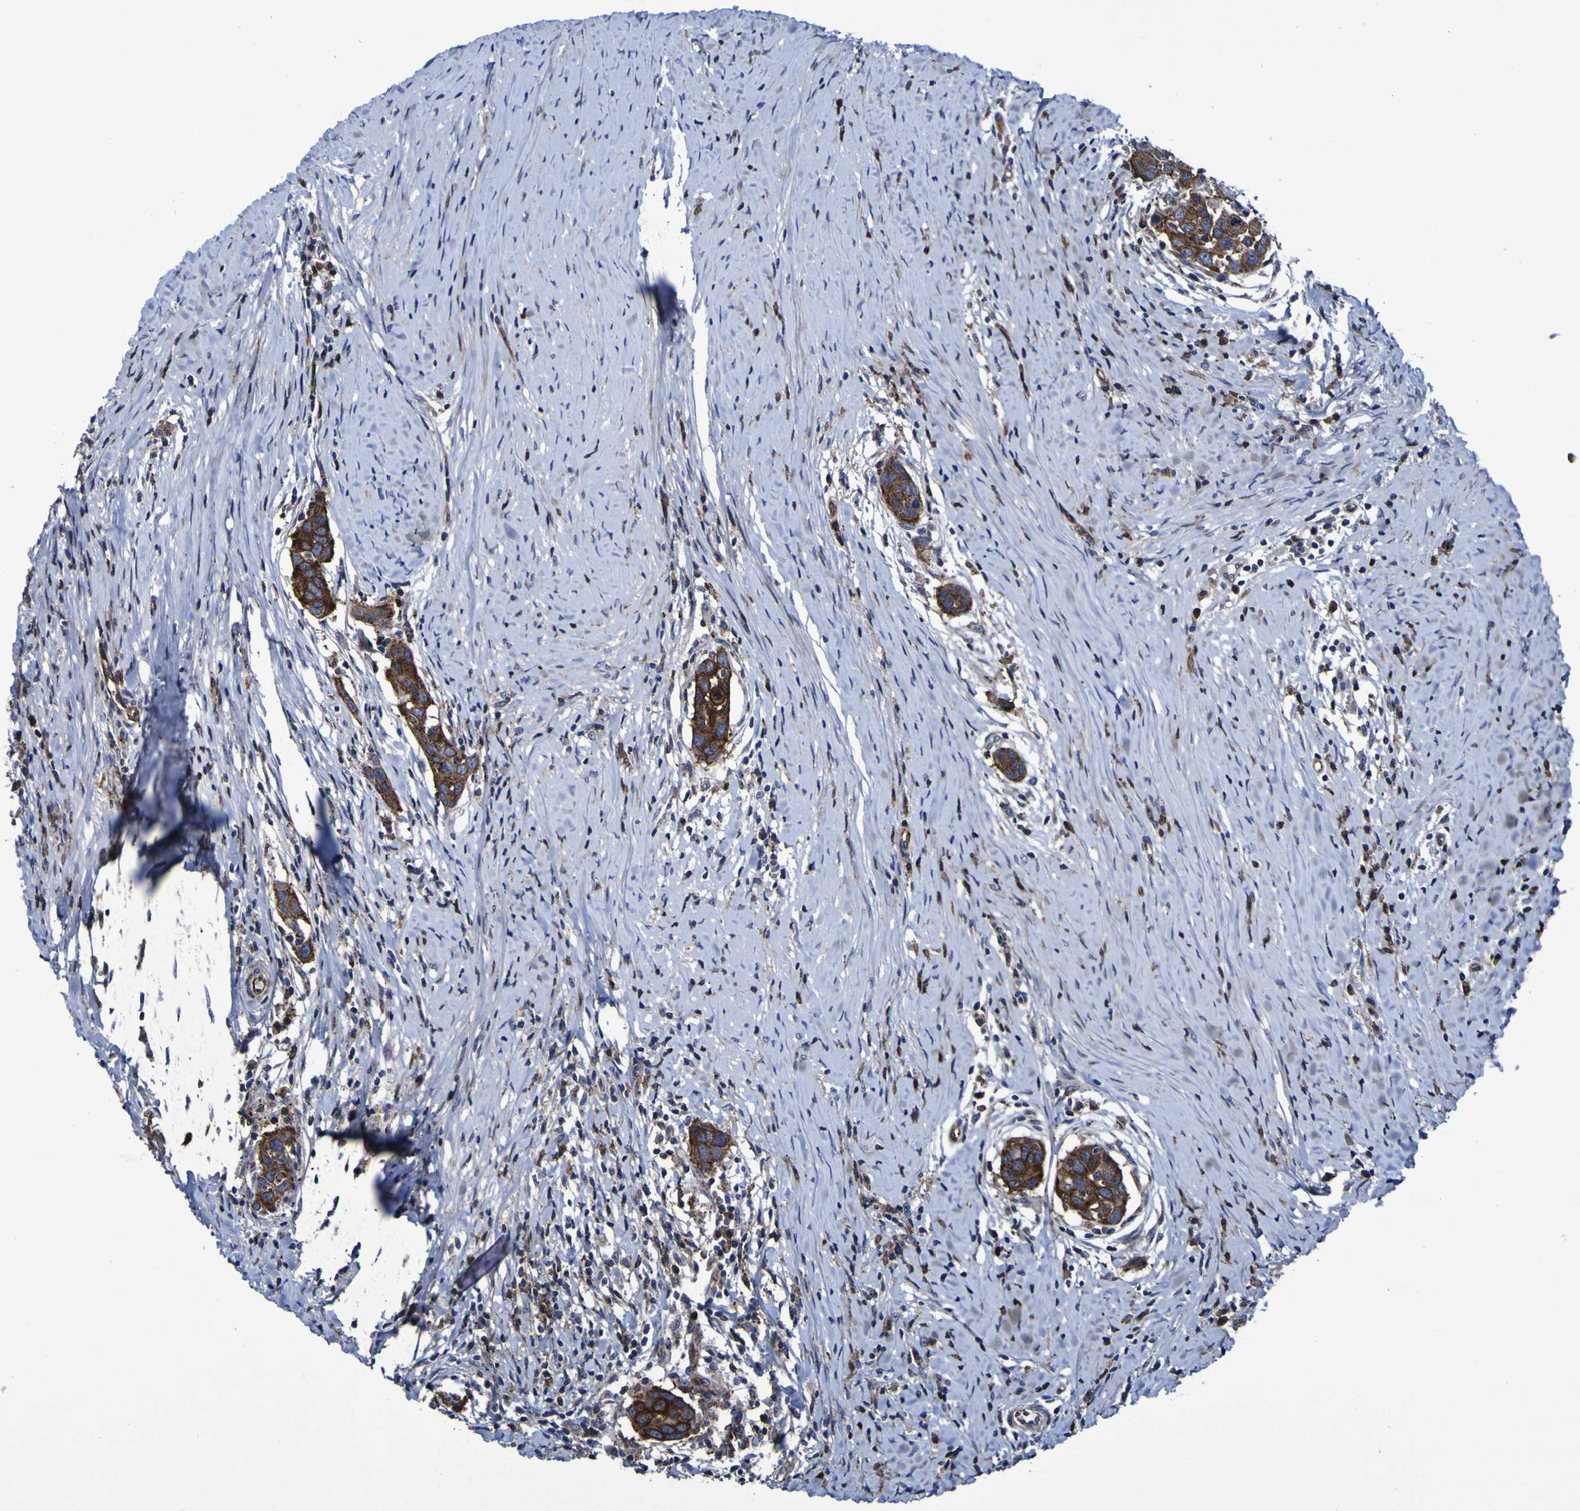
{"staining": {"intensity": "strong", "quantity": ">75%", "location": "cytoplasmic/membranous,nuclear"}, "tissue": "head and neck cancer", "cell_type": "Tumor cells", "image_type": "cancer", "snomed": [{"axis": "morphology", "description": "Squamous cell carcinoma, NOS"}, {"axis": "topography", "description": "Oral tissue"}, {"axis": "topography", "description": "Head-Neck"}], "caption": "High-power microscopy captured an immunohistochemistry image of head and neck cancer (squamous cell carcinoma), revealing strong cytoplasmic/membranous and nuclear expression in approximately >75% of tumor cells.", "gene": "MGLL", "patient": {"sex": "female", "age": 50}}